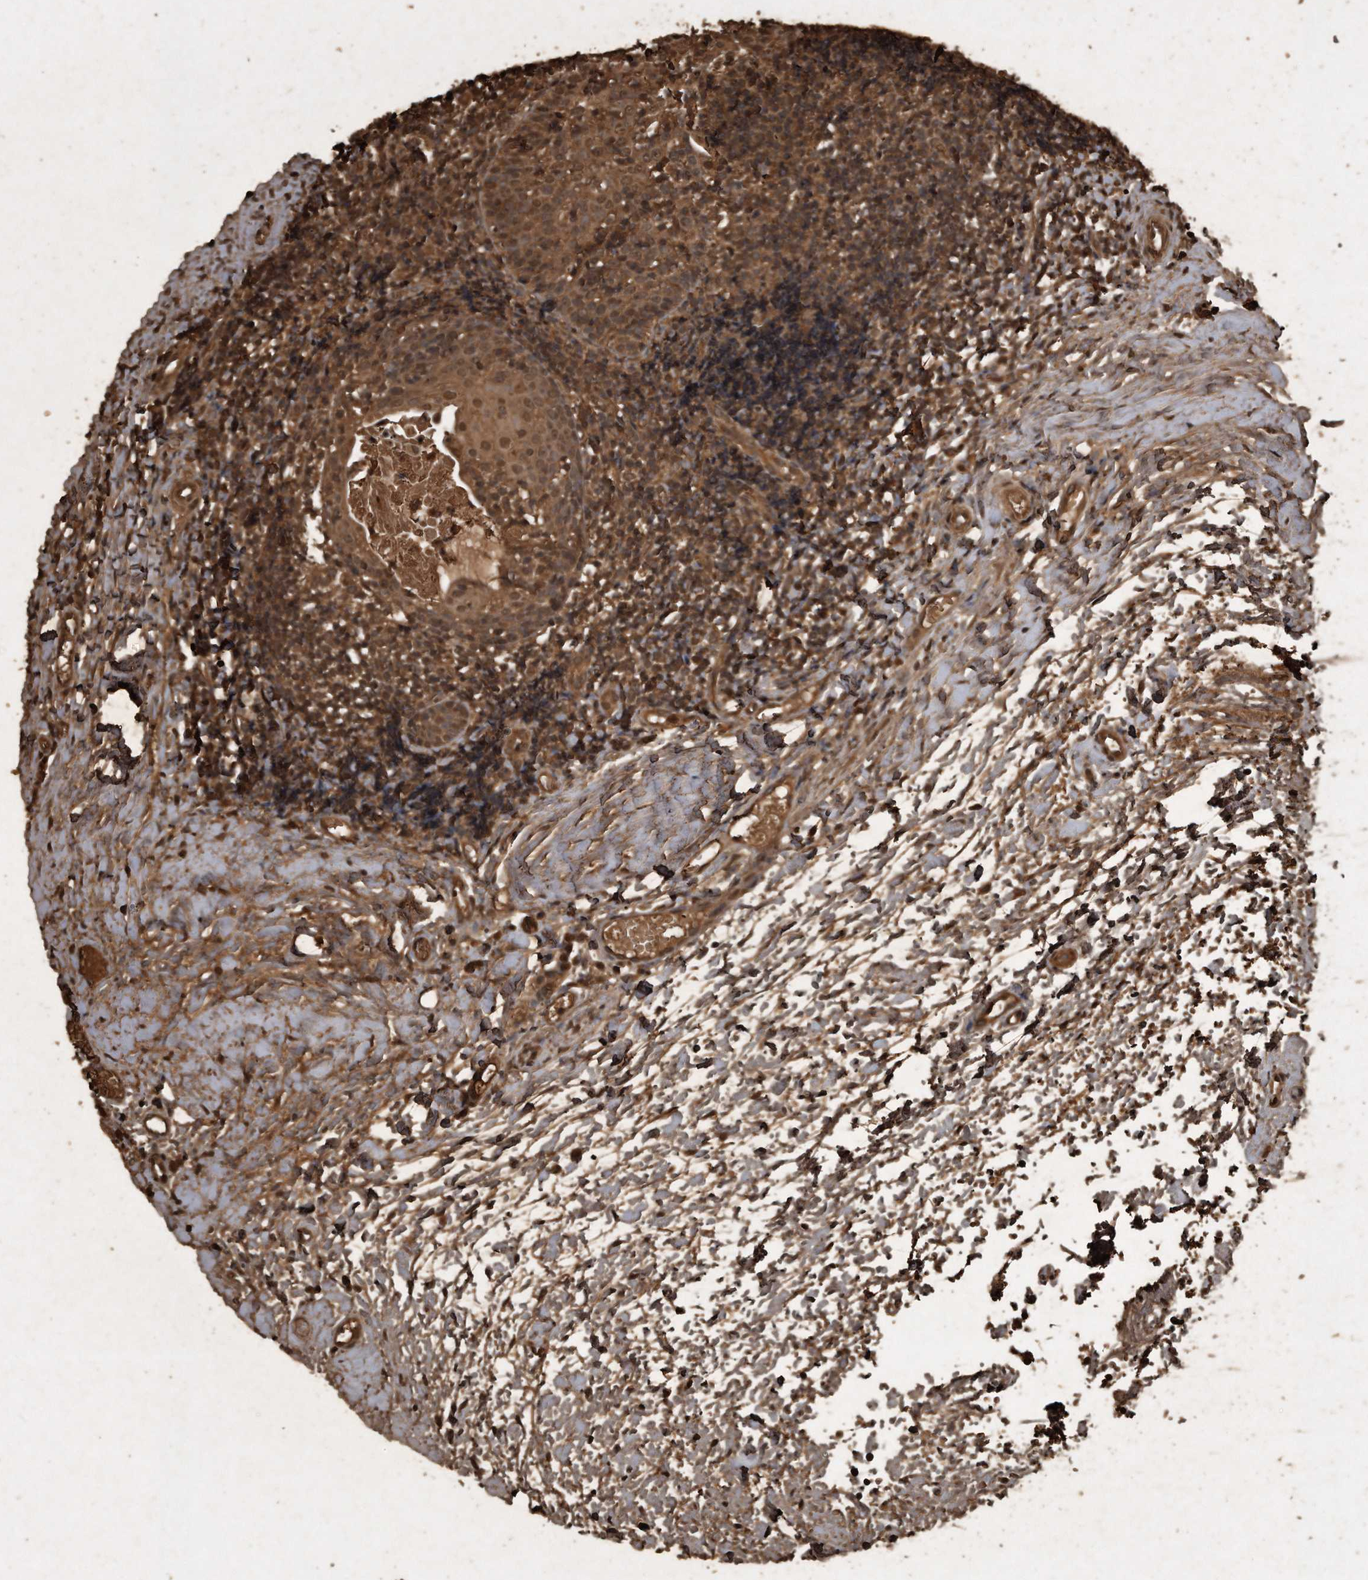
{"staining": {"intensity": "moderate", "quantity": ">75%", "location": "cytoplasmic/membranous,nuclear"}, "tissue": "tonsil", "cell_type": "Germinal center cells", "image_type": "normal", "snomed": [{"axis": "morphology", "description": "Normal tissue, NOS"}, {"axis": "topography", "description": "Tonsil"}], "caption": "This is a photomicrograph of immunohistochemistry (IHC) staining of benign tonsil, which shows moderate positivity in the cytoplasmic/membranous,nuclear of germinal center cells.", "gene": "CFLAR", "patient": {"sex": "female", "age": 19}}